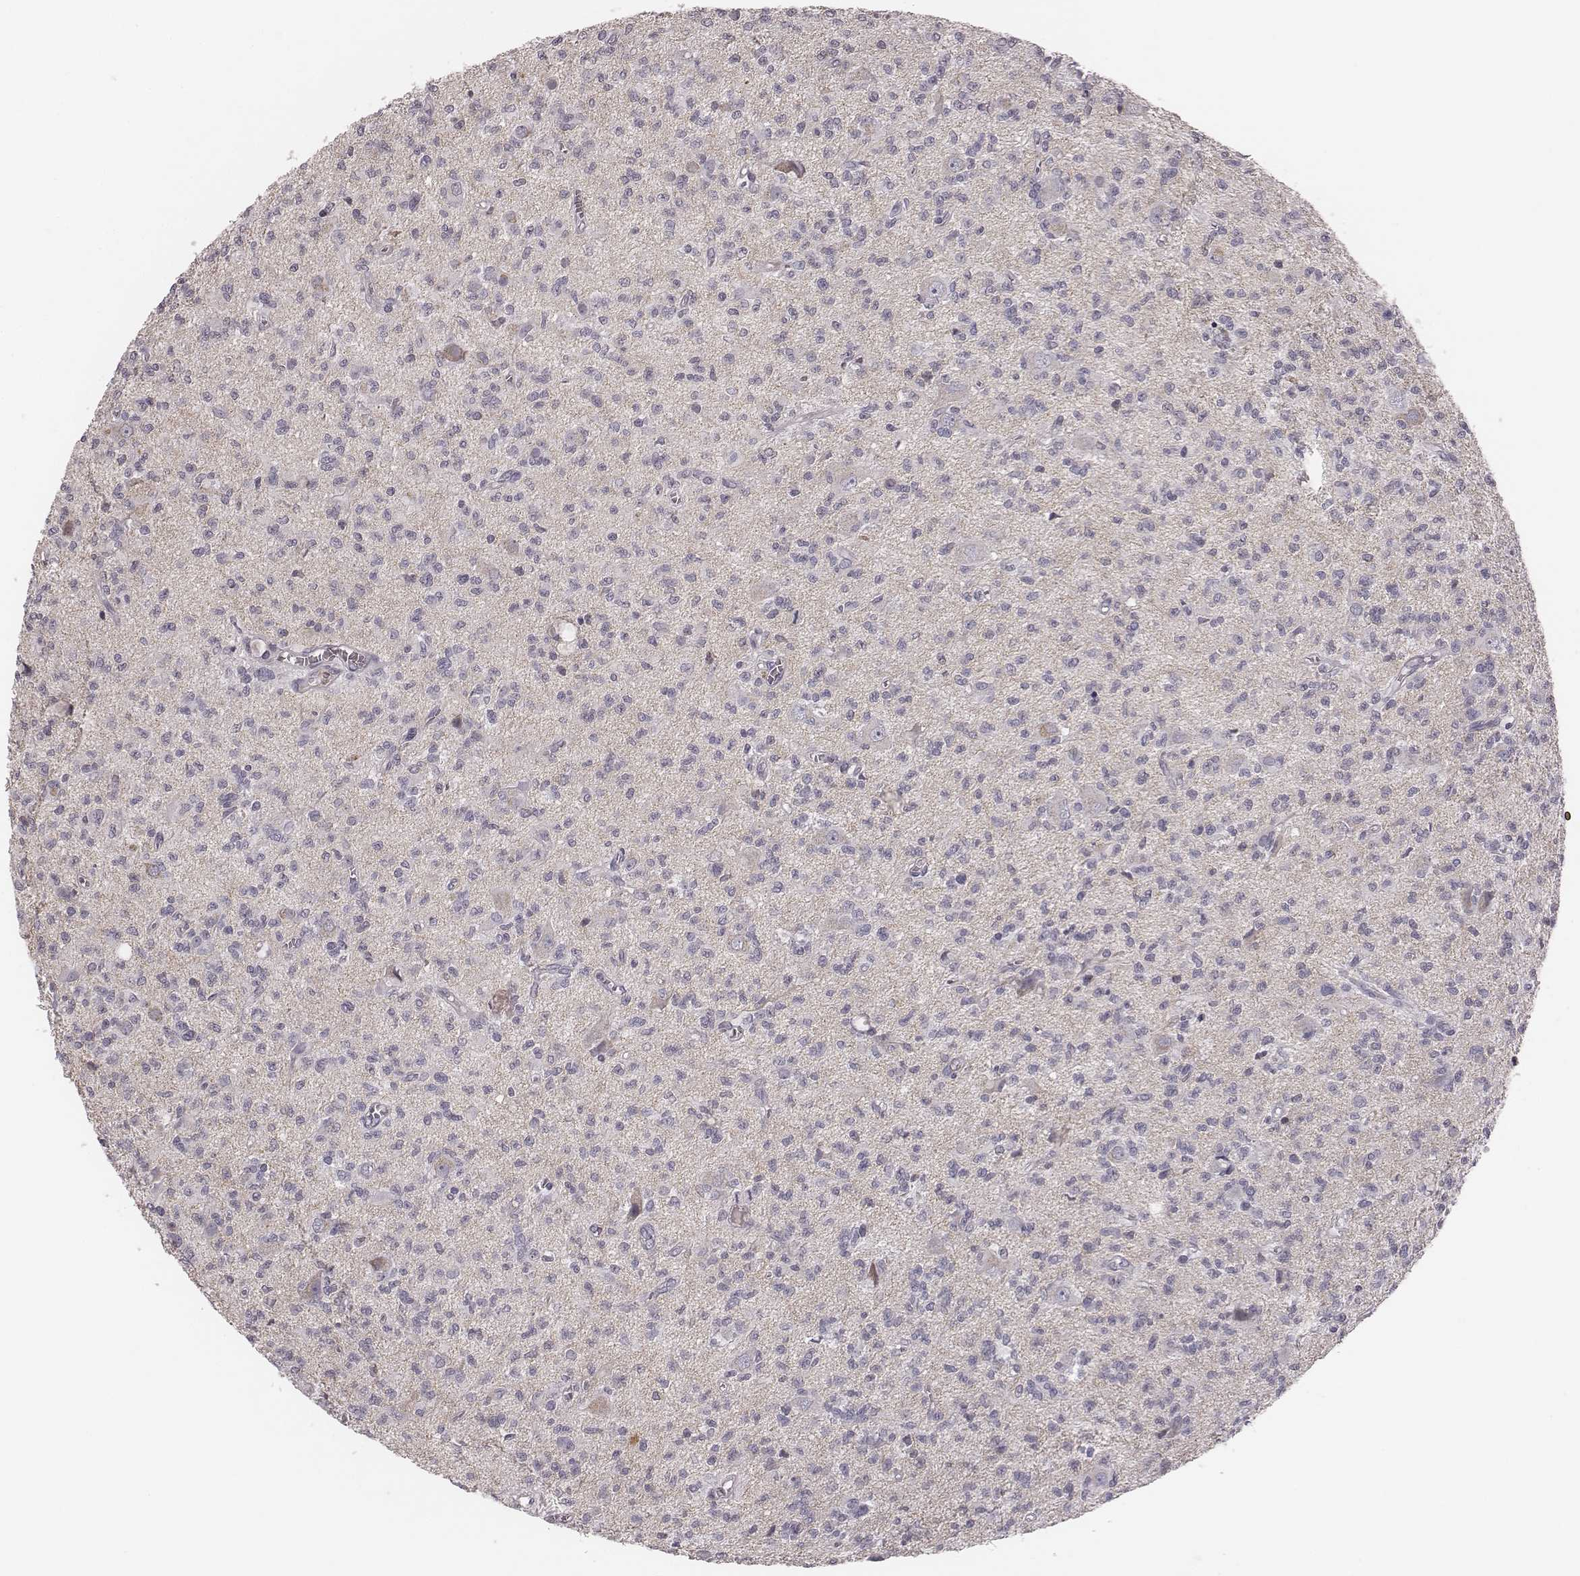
{"staining": {"intensity": "negative", "quantity": "none", "location": "none"}, "tissue": "glioma", "cell_type": "Tumor cells", "image_type": "cancer", "snomed": [{"axis": "morphology", "description": "Glioma, malignant, Low grade"}, {"axis": "topography", "description": "Brain"}], "caption": "IHC of human malignant glioma (low-grade) reveals no staining in tumor cells.", "gene": "TLX3", "patient": {"sex": "male", "age": 64}}